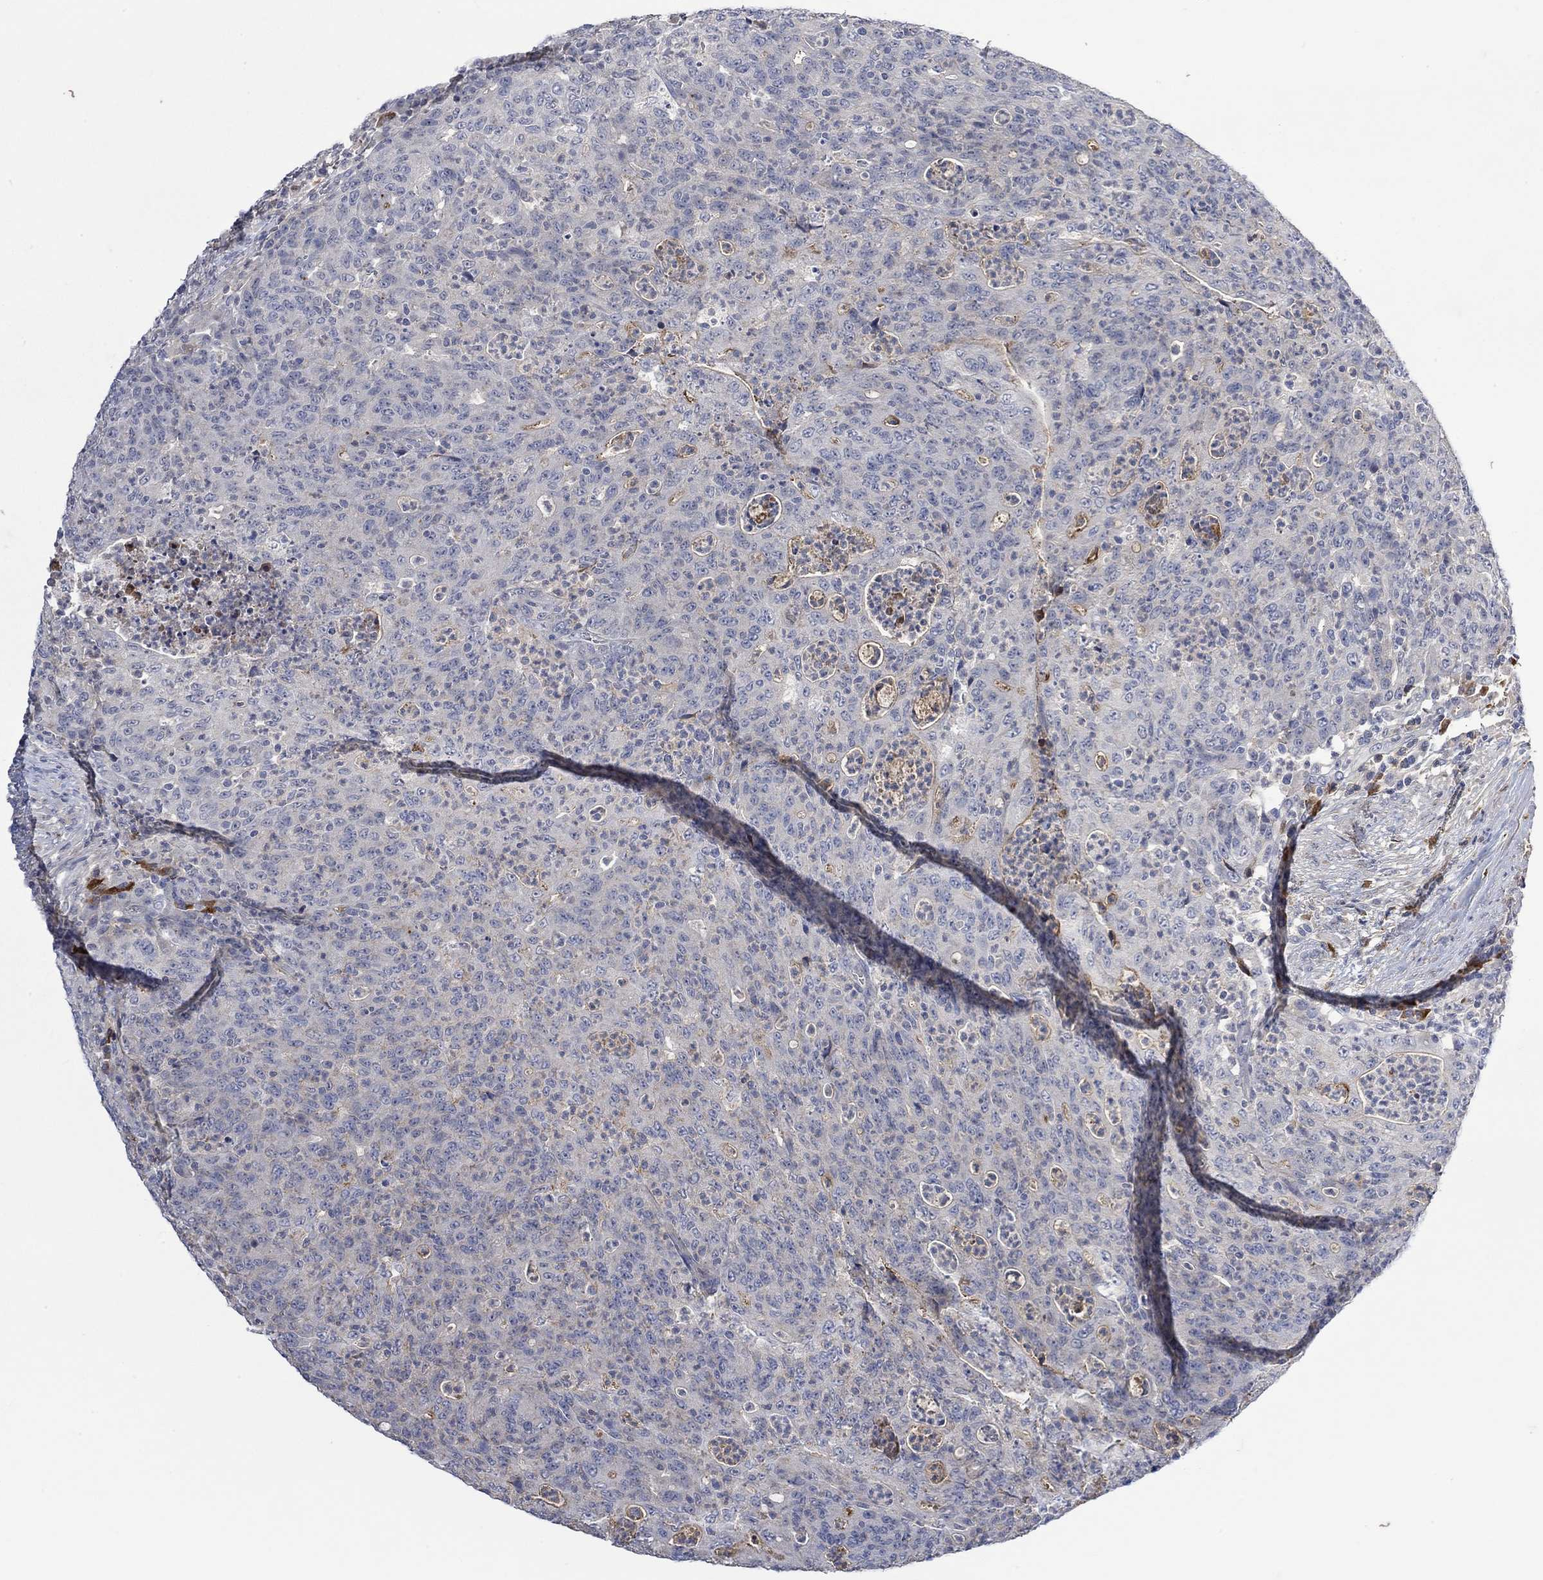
{"staining": {"intensity": "negative", "quantity": "none", "location": "none"}, "tissue": "colorectal cancer", "cell_type": "Tumor cells", "image_type": "cancer", "snomed": [{"axis": "morphology", "description": "Adenocarcinoma, NOS"}, {"axis": "topography", "description": "Colon"}], "caption": "This image is of colorectal cancer stained with IHC to label a protein in brown with the nuclei are counter-stained blue. There is no positivity in tumor cells.", "gene": "MSTN", "patient": {"sex": "male", "age": 70}}